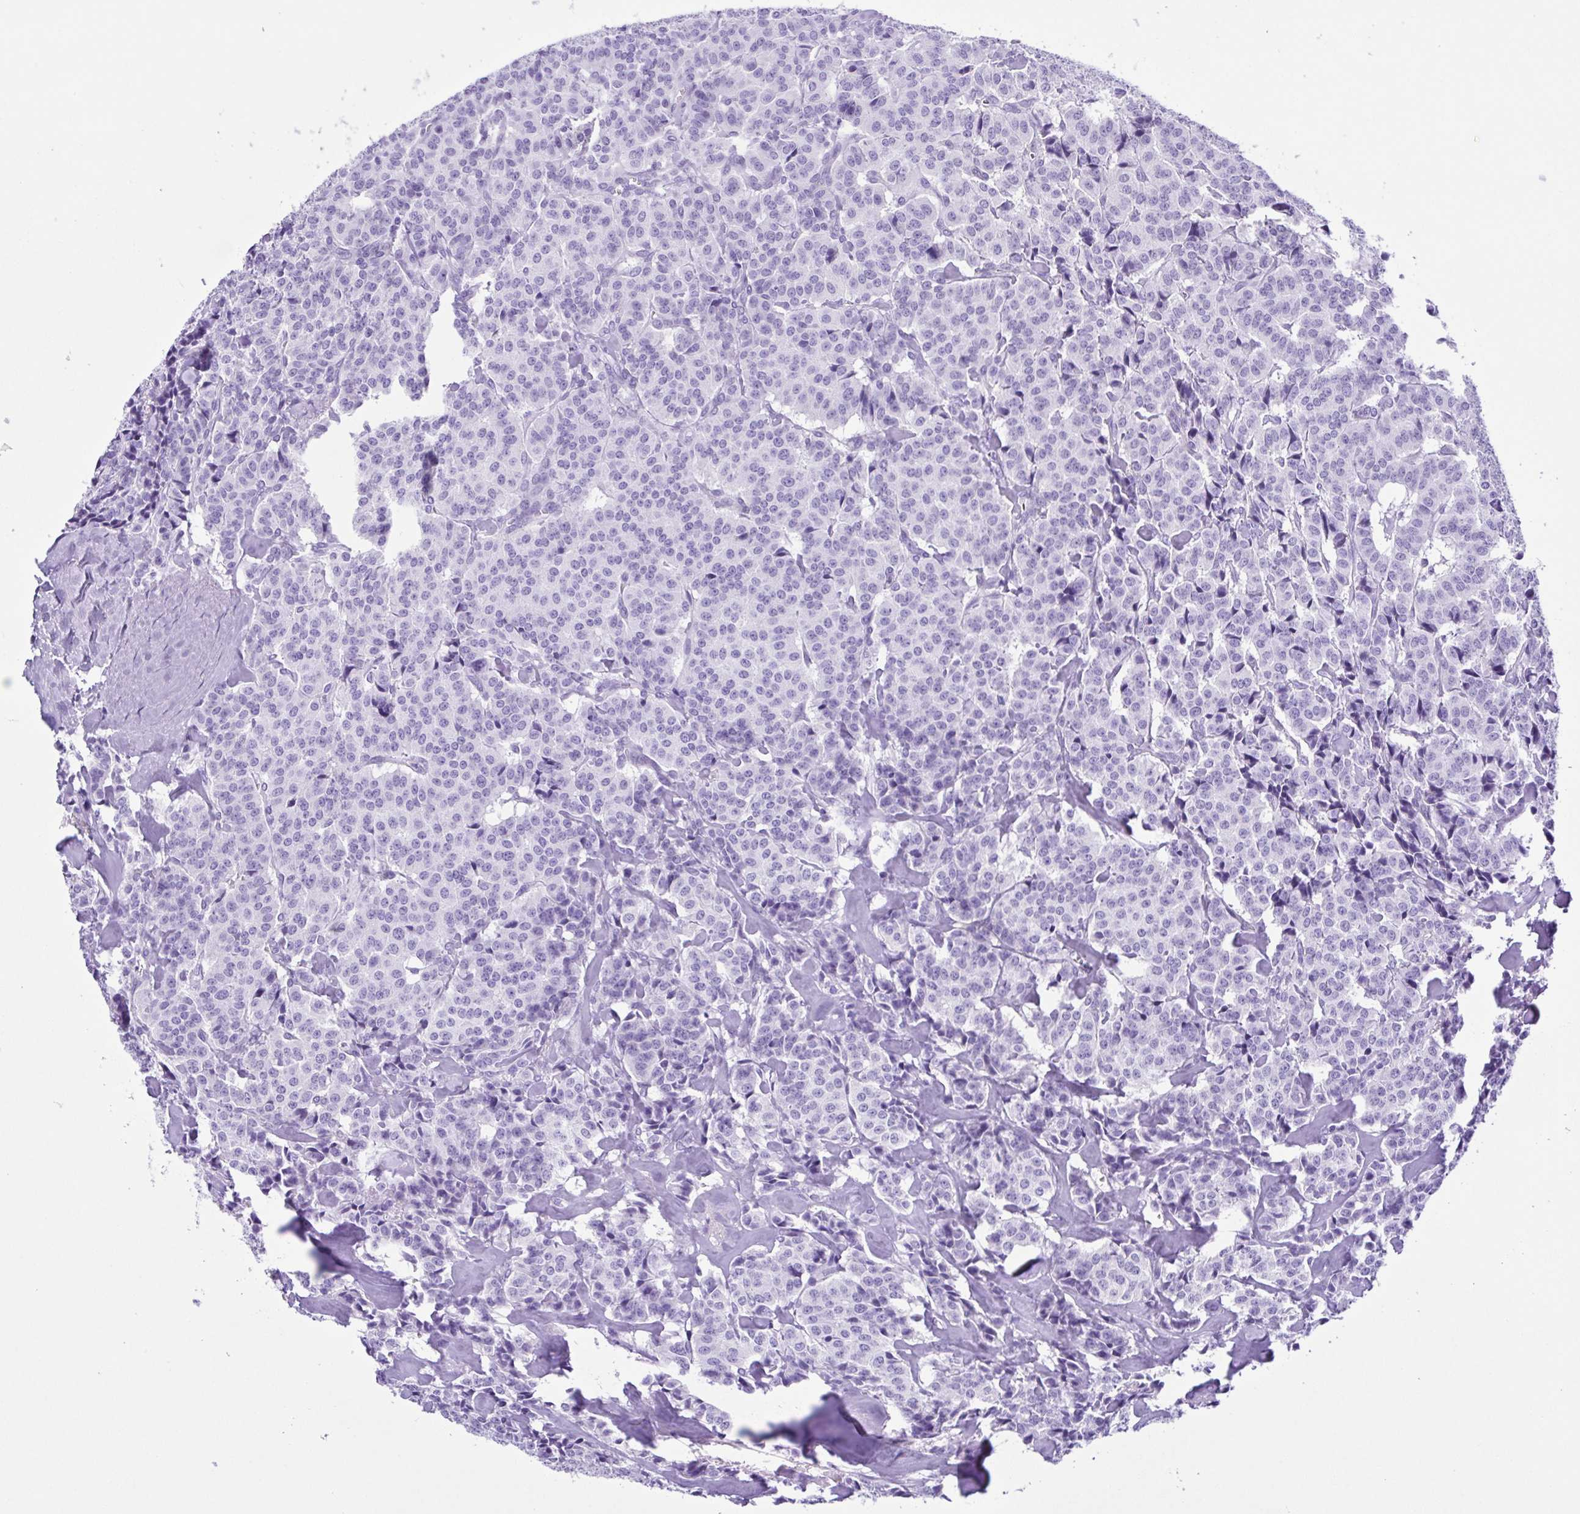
{"staining": {"intensity": "negative", "quantity": "none", "location": "none"}, "tissue": "carcinoid", "cell_type": "Tumor cells", "image_type": "cancer", "snomed": [{"axis": "morphology", "description": "Normal tissue, NOS"}, {"axis": "morphology", "description": "Carcinoid, malignant, NOS"}, {"axis": "topography", "description": "Lung"}], "caption": "There is no significant expression in tumor cells of malignant carcinoid.", "gene": "GPR17", "patient": {"sex": "female", "age": 46}}